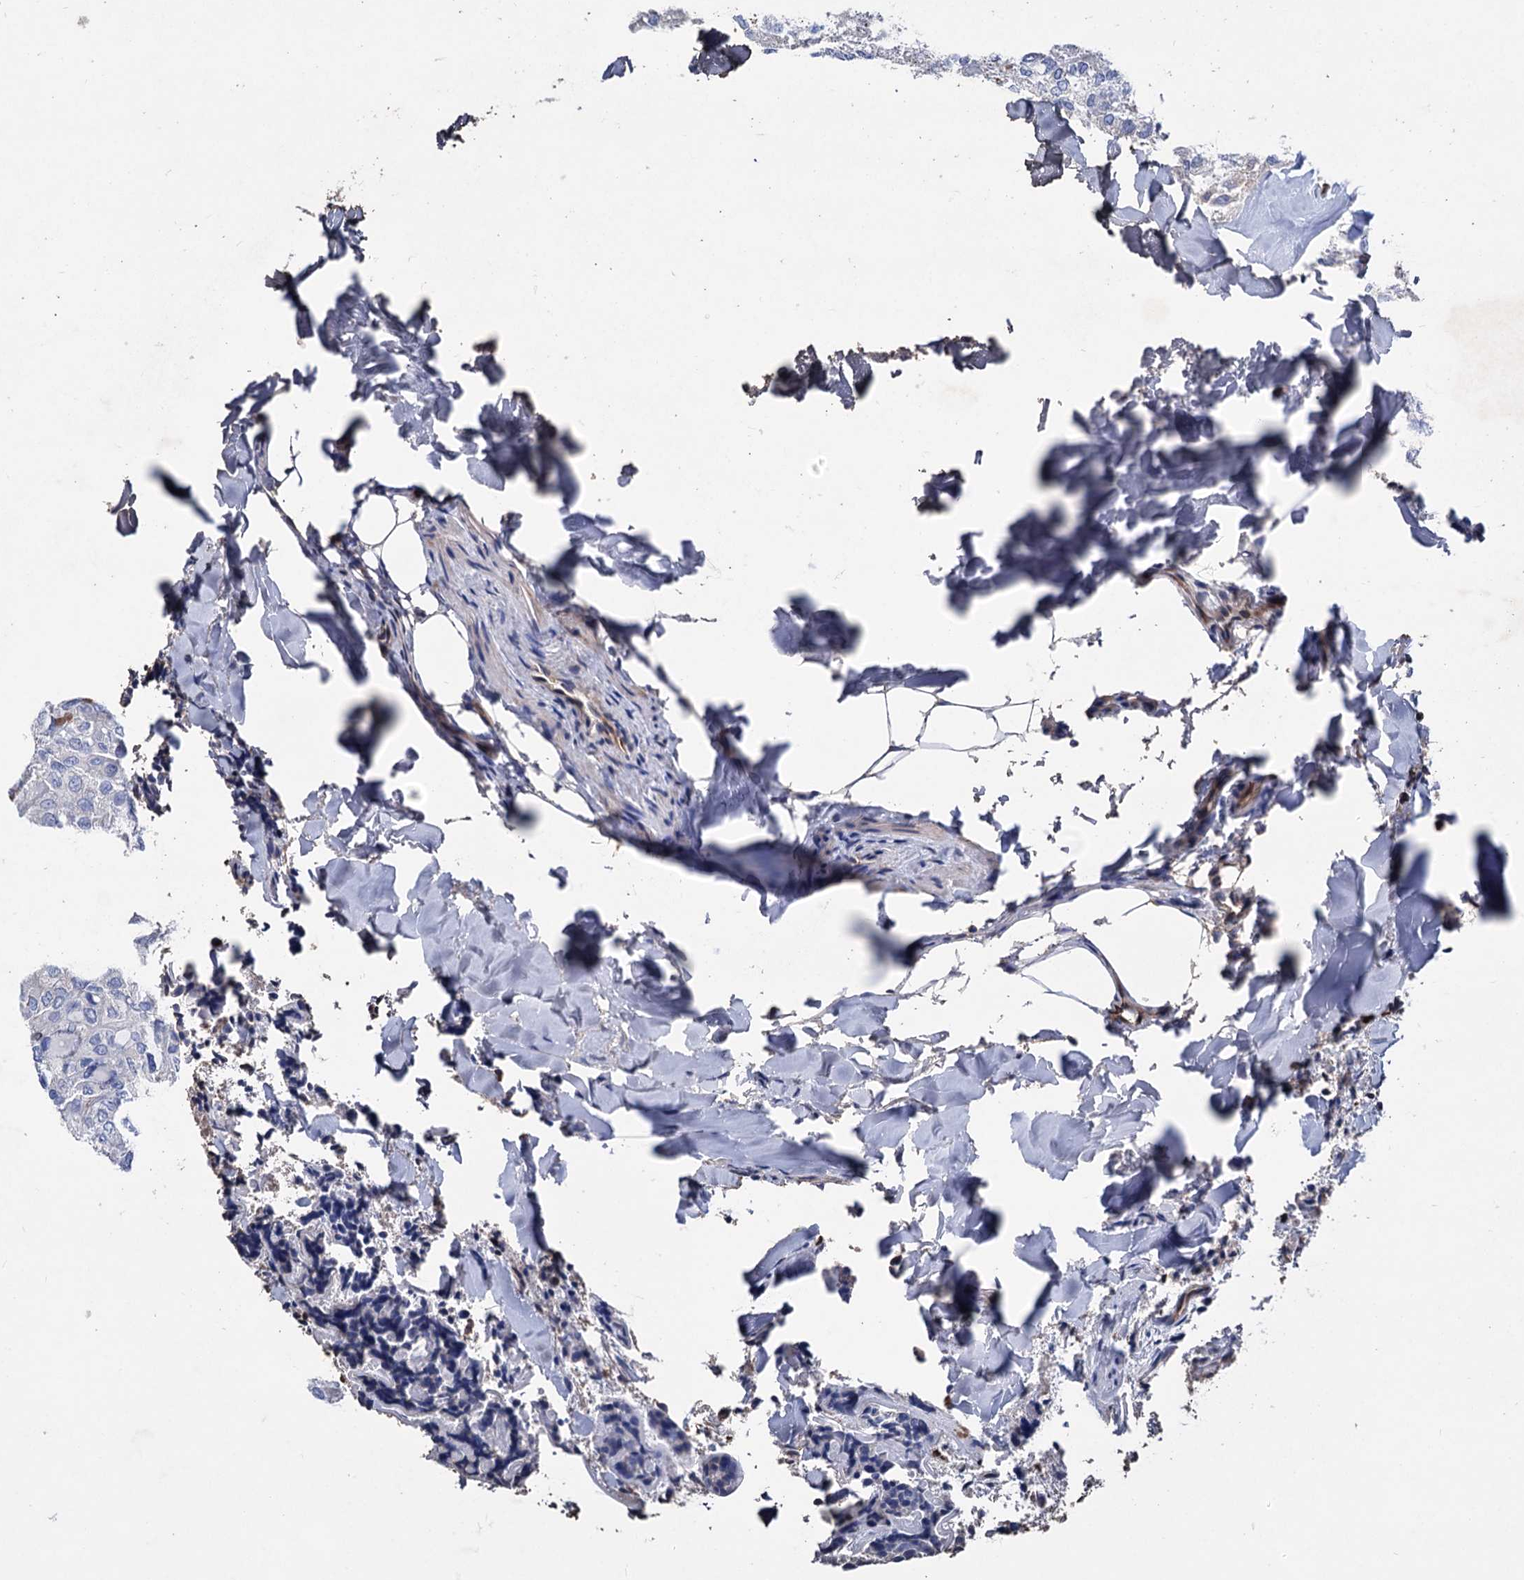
{"staining": {"intensity": "negative", "quantity": "none", "location": "none"}, "tissue": "head and neck cancer", "cell_type": "Tumor cells", "image_type": "cancer", "snomed": [{"axis": "morphology", "description": "Adenocarcinoma, NOS"}, {"axis": "topography", "description": "Salivary gland"}, {"axis": "topography", "description": "Head-Neck"}], "caption": "Immunohistochemistry photomicrograph of human head and neck cancer (adenocarcinoma) stained for a protein (brown), which reveals no positivity in tumor cells.", "gene": "STING1", "patient": {"sex": "female", "age": 63}}